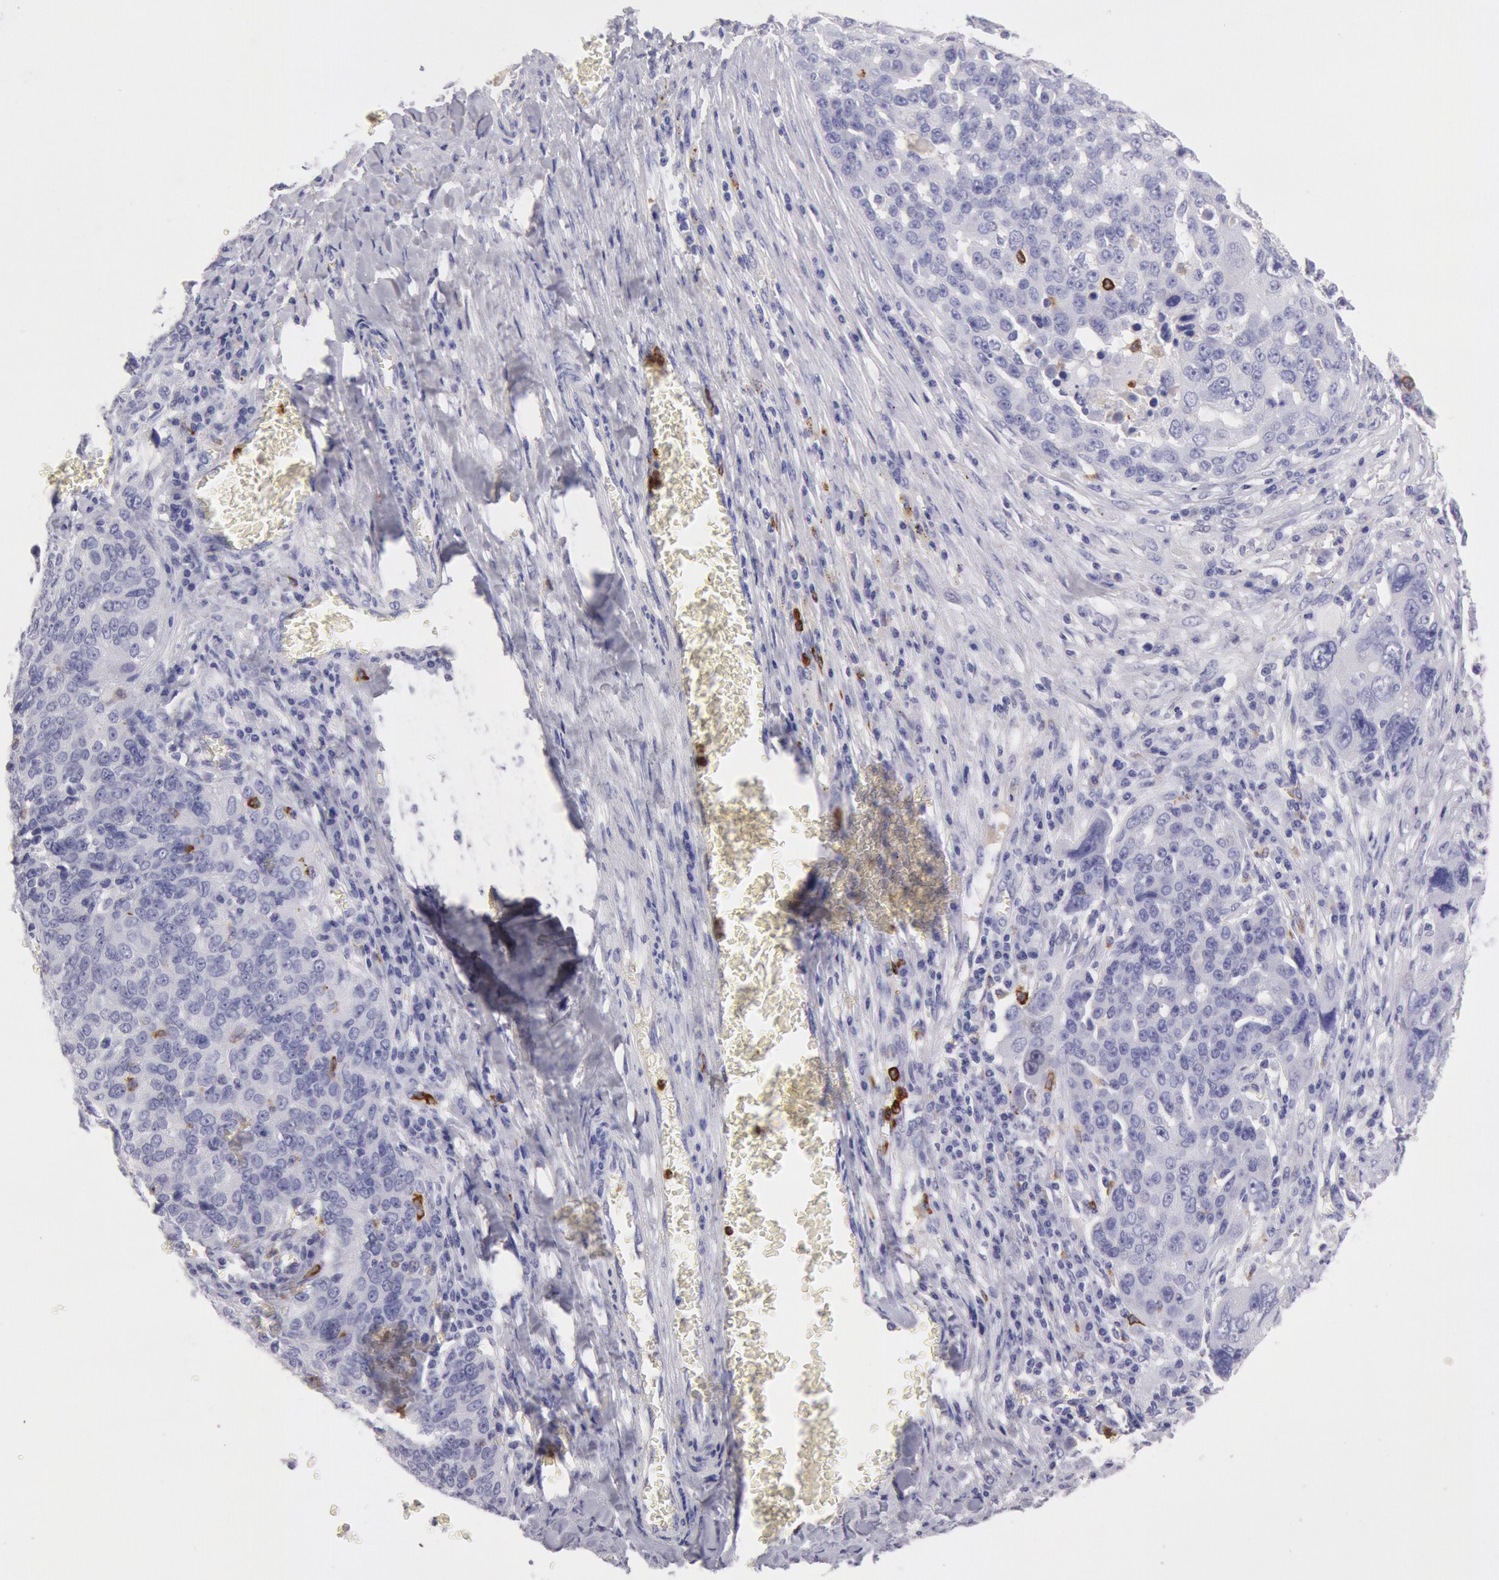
{"staining": {"intensity": "negative", "quantity": "none", "location": "none"}, "tissue": "ovarian cancer", "cell_type": "Tumor cells", "image_type": "cancer", "snomed": [{"axis": "morphology", "description": "Carcinoma, endometroid"}, {"axis": "topography", "description": "Ovary"}], "caption": "Immunohistochemistry histopathology image of neoplastic tissue: endometroid carcinoma (ovarian) stained with DAB (3,3'-diaminobenzidine) displays no significant protein staining in tumor cells.", "gene": "FCN1", "patient": {"sex": "female", "age": 75}}